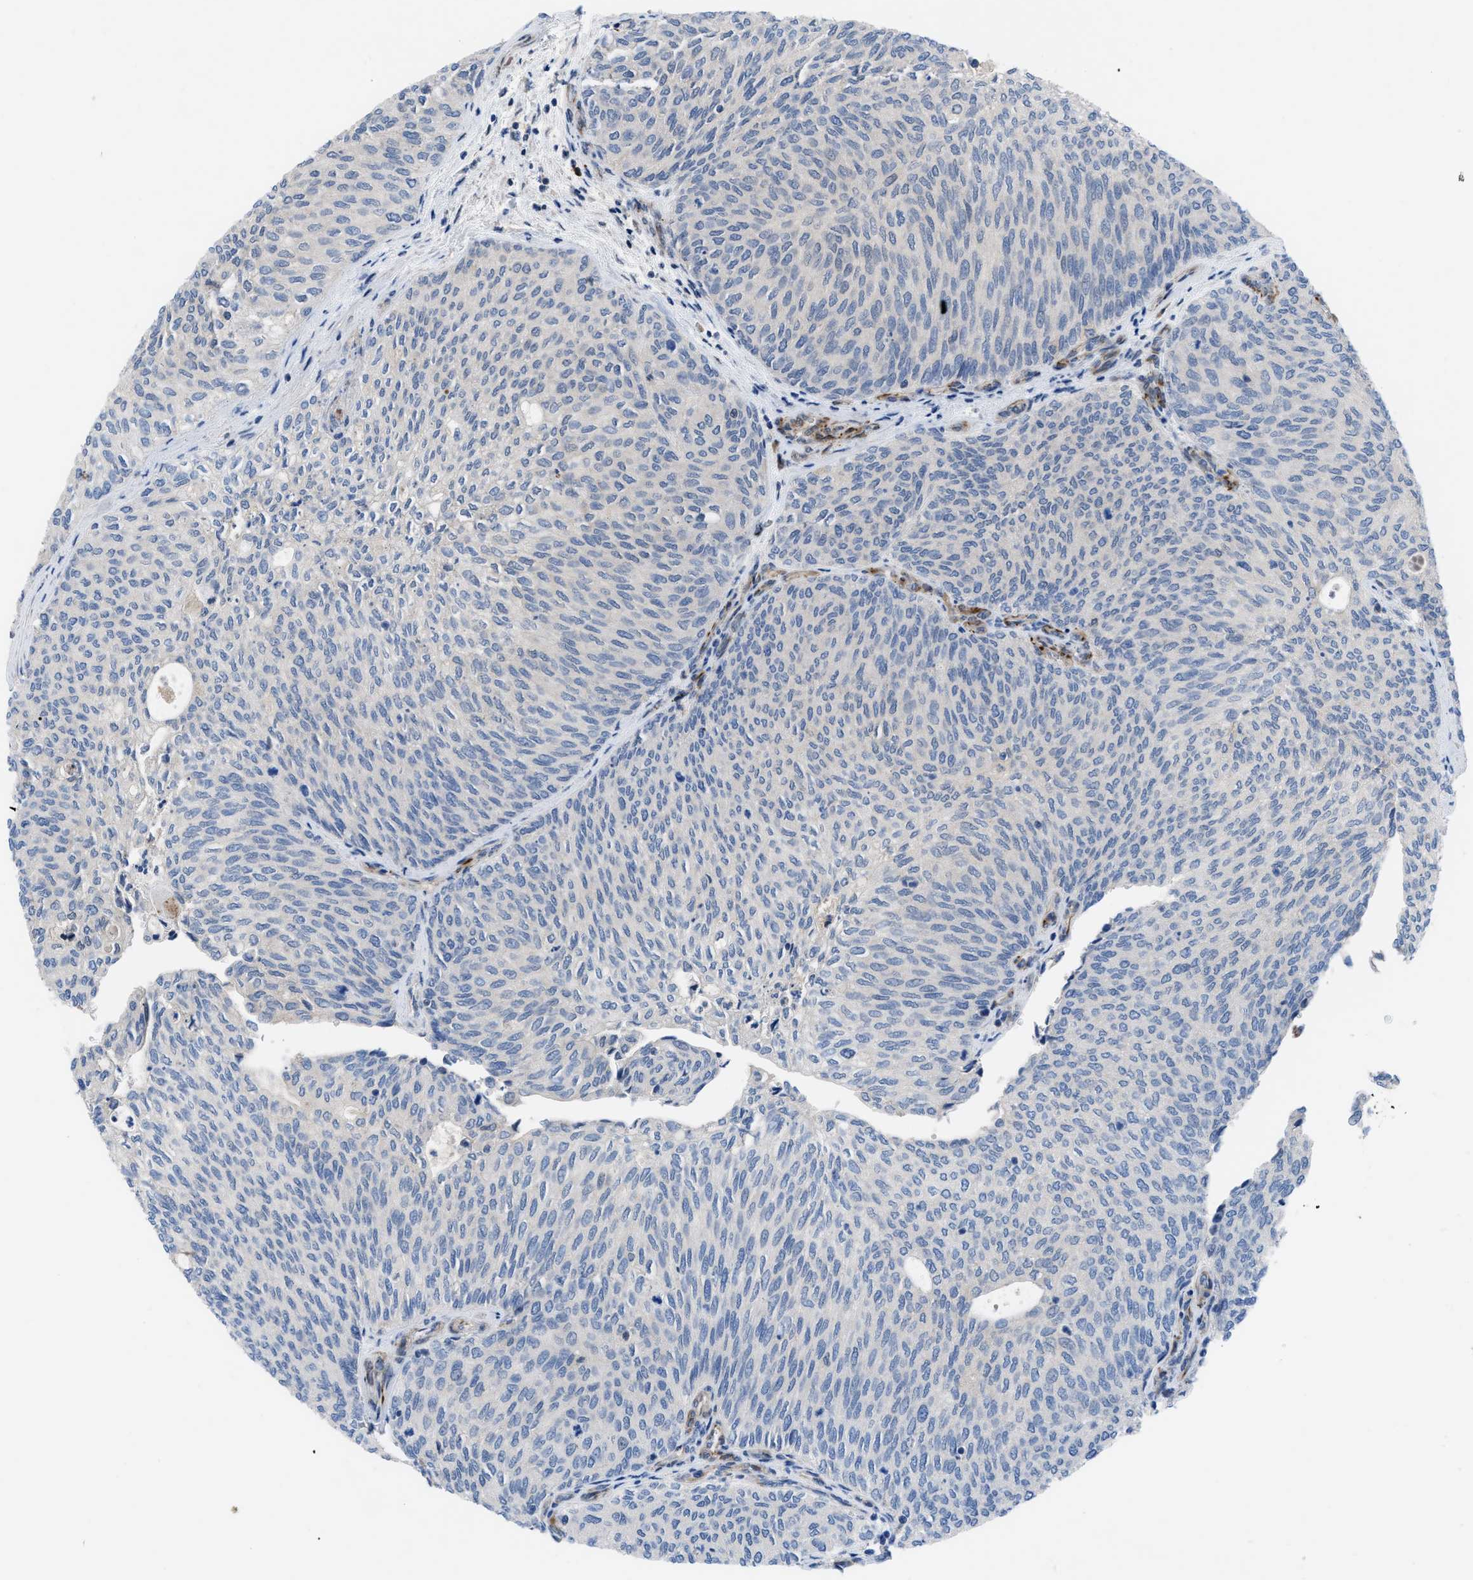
{"staining": {"intensity": "negative", "quantity": "none", "location": "none"}, "tissue": "urothelial cancer", "cell_type": "Tumor cells", "image_type": "cancer", "snomed": [{"axis": "morphology", "description": "Urothelial carcinoma, Low grade"}, {"axis": "topography", "description": "Urinary bladder"}], "caption": "Image shows no significant protein positivity in tumor cells of urothelial carcinoma (low-grade).", "gene": "IL17RE", "patient": {"sex": "female", "age": 79}}